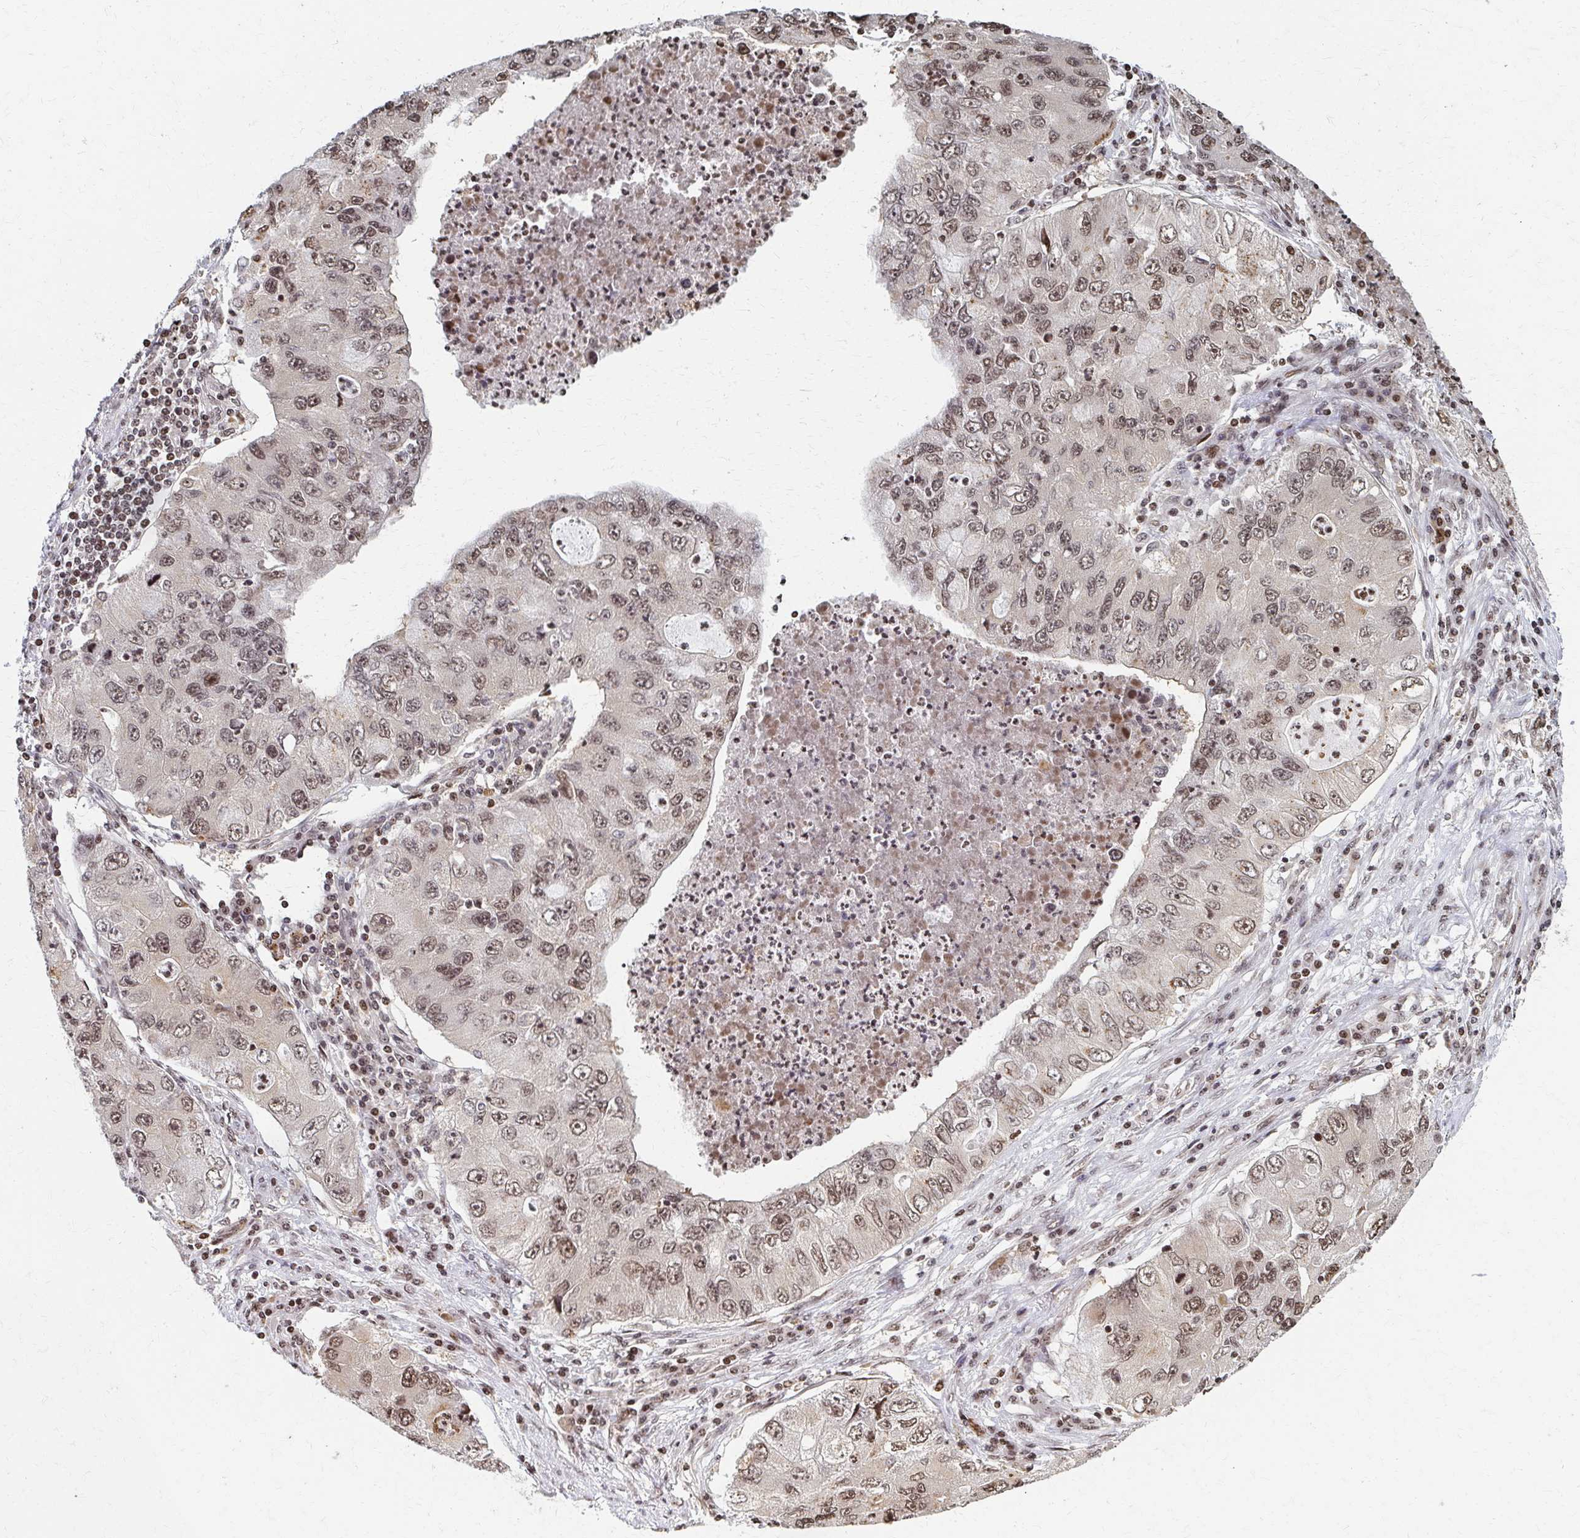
{"staining": {"intensity": "weak", "quantity": "25%-75%", "location": "nuclear"}, "tissue": "lung cancer", "cell_type": "Tumor cells", "image_type": "cancer", "snomed": [{"axis": "morphology", "description": "Adenocarcinoma, NOS"}, {"axis": "morphology", "description": "Adenocarcinoma, metastatic, NOS"}, {"axis": "topography", "description": "Lymph node"}, {"axis": "topography", "description": "Lung"}], "caption": "Immunohistochemistry histopathology image of human lung cancer (adenocarcinoma) stained for a protein (brown), which displays low levels of weak nuclear positivity in about 25%-75% of tumor cells.", "gene": "PSMD7", "patient": {"sex": "female", "age": 54}}